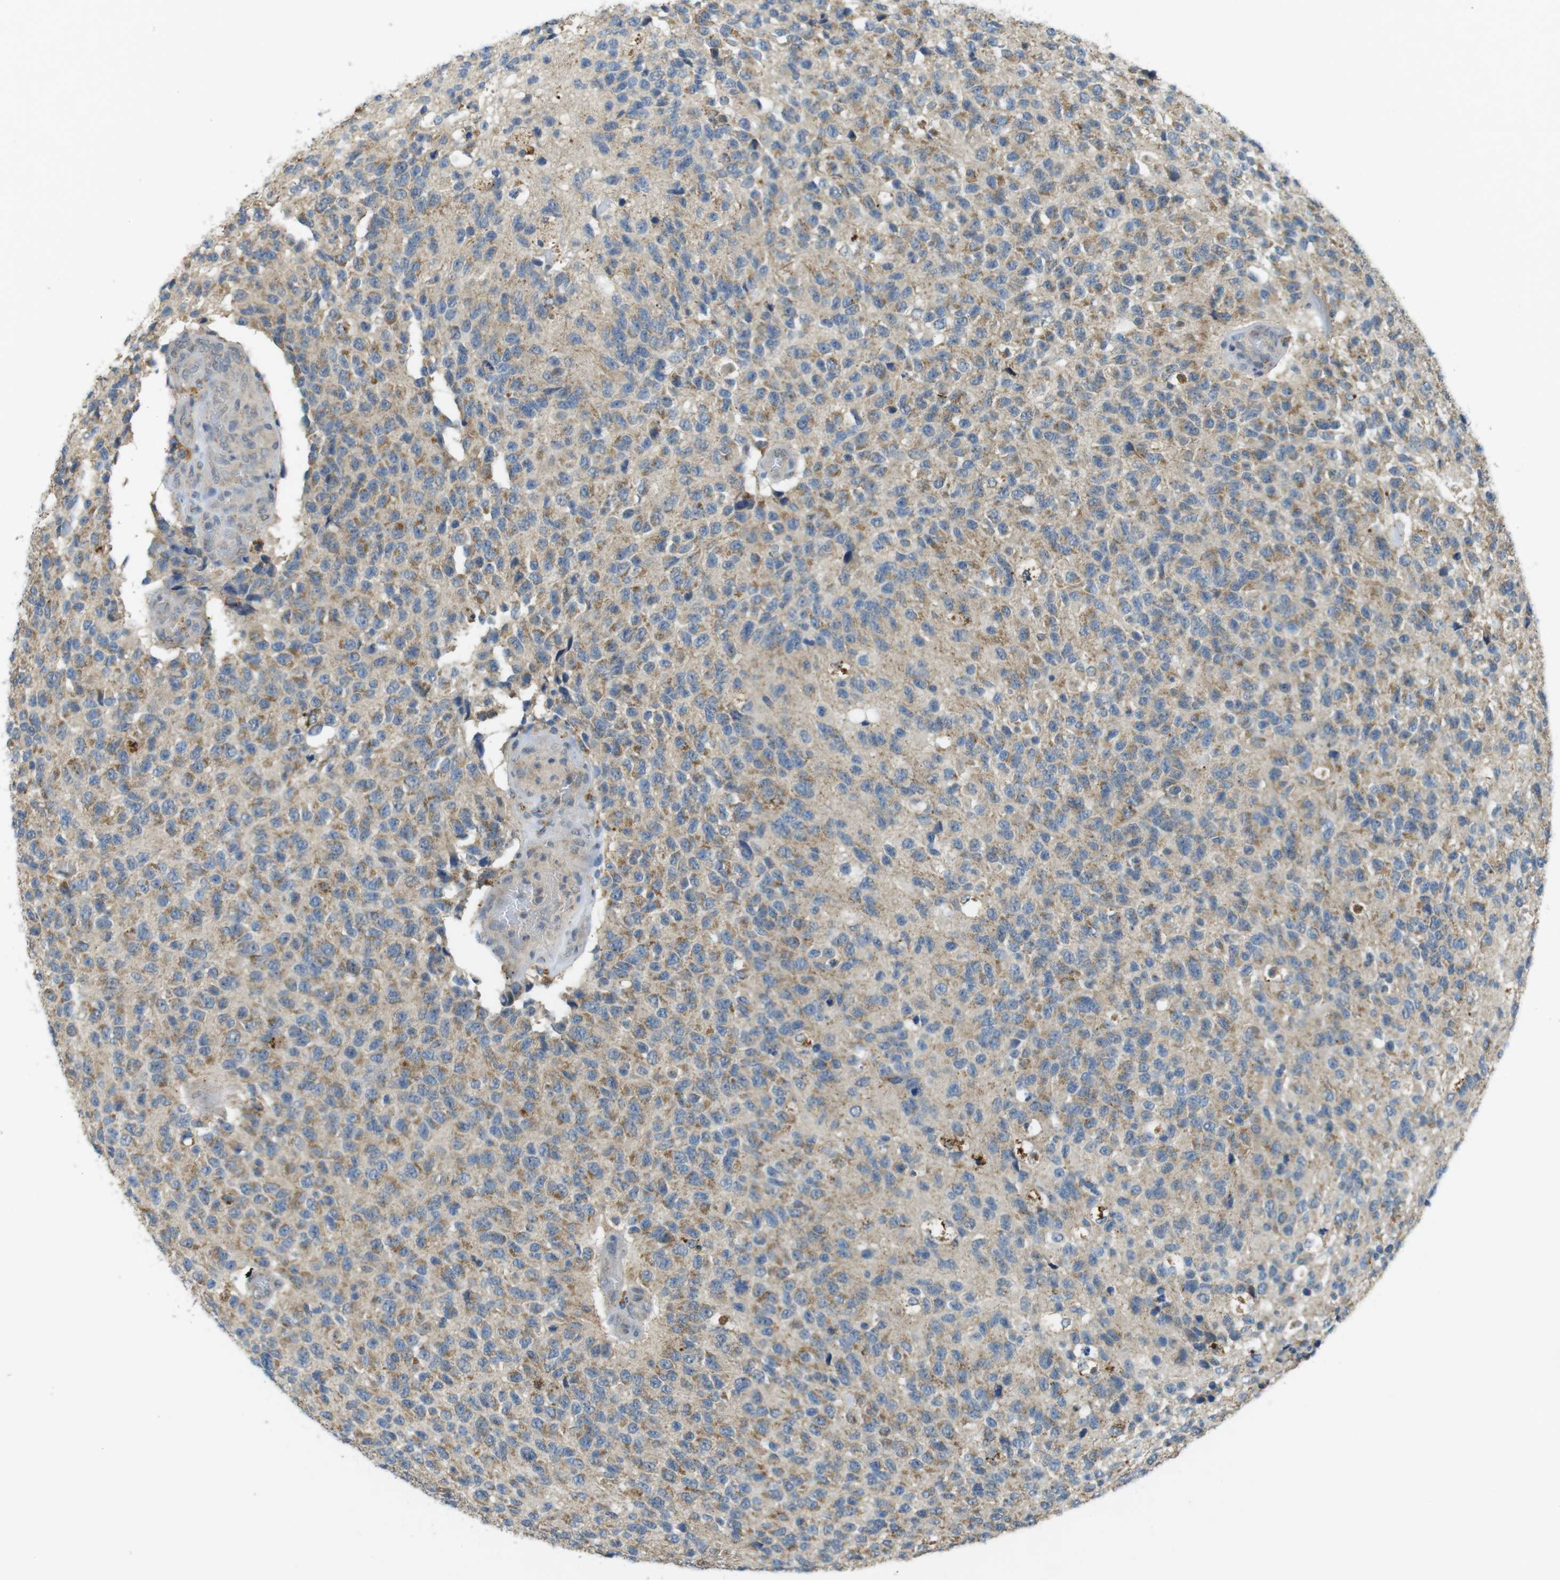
{"staining": {"intensity": "moderate", "quantity": ">75%", "location": "cytoplasmic/membranous"}, "tissue": "glioma", "cell_type": "Tumor cells", "image_type": "cancer", "snomed": [{"axis": "morphology", "description": "Glioma, malignant, High grade"}, {"axis": "topography", "description": "pancreas cauda"}], "caption": "Glioma stained for a protein (brown) displays moderate cytoplasmic/membranous positive staining in approximately >75% of tumor cells.", "gene": "BRI3BP", "patient": {"sex": "male", "age": 60}}